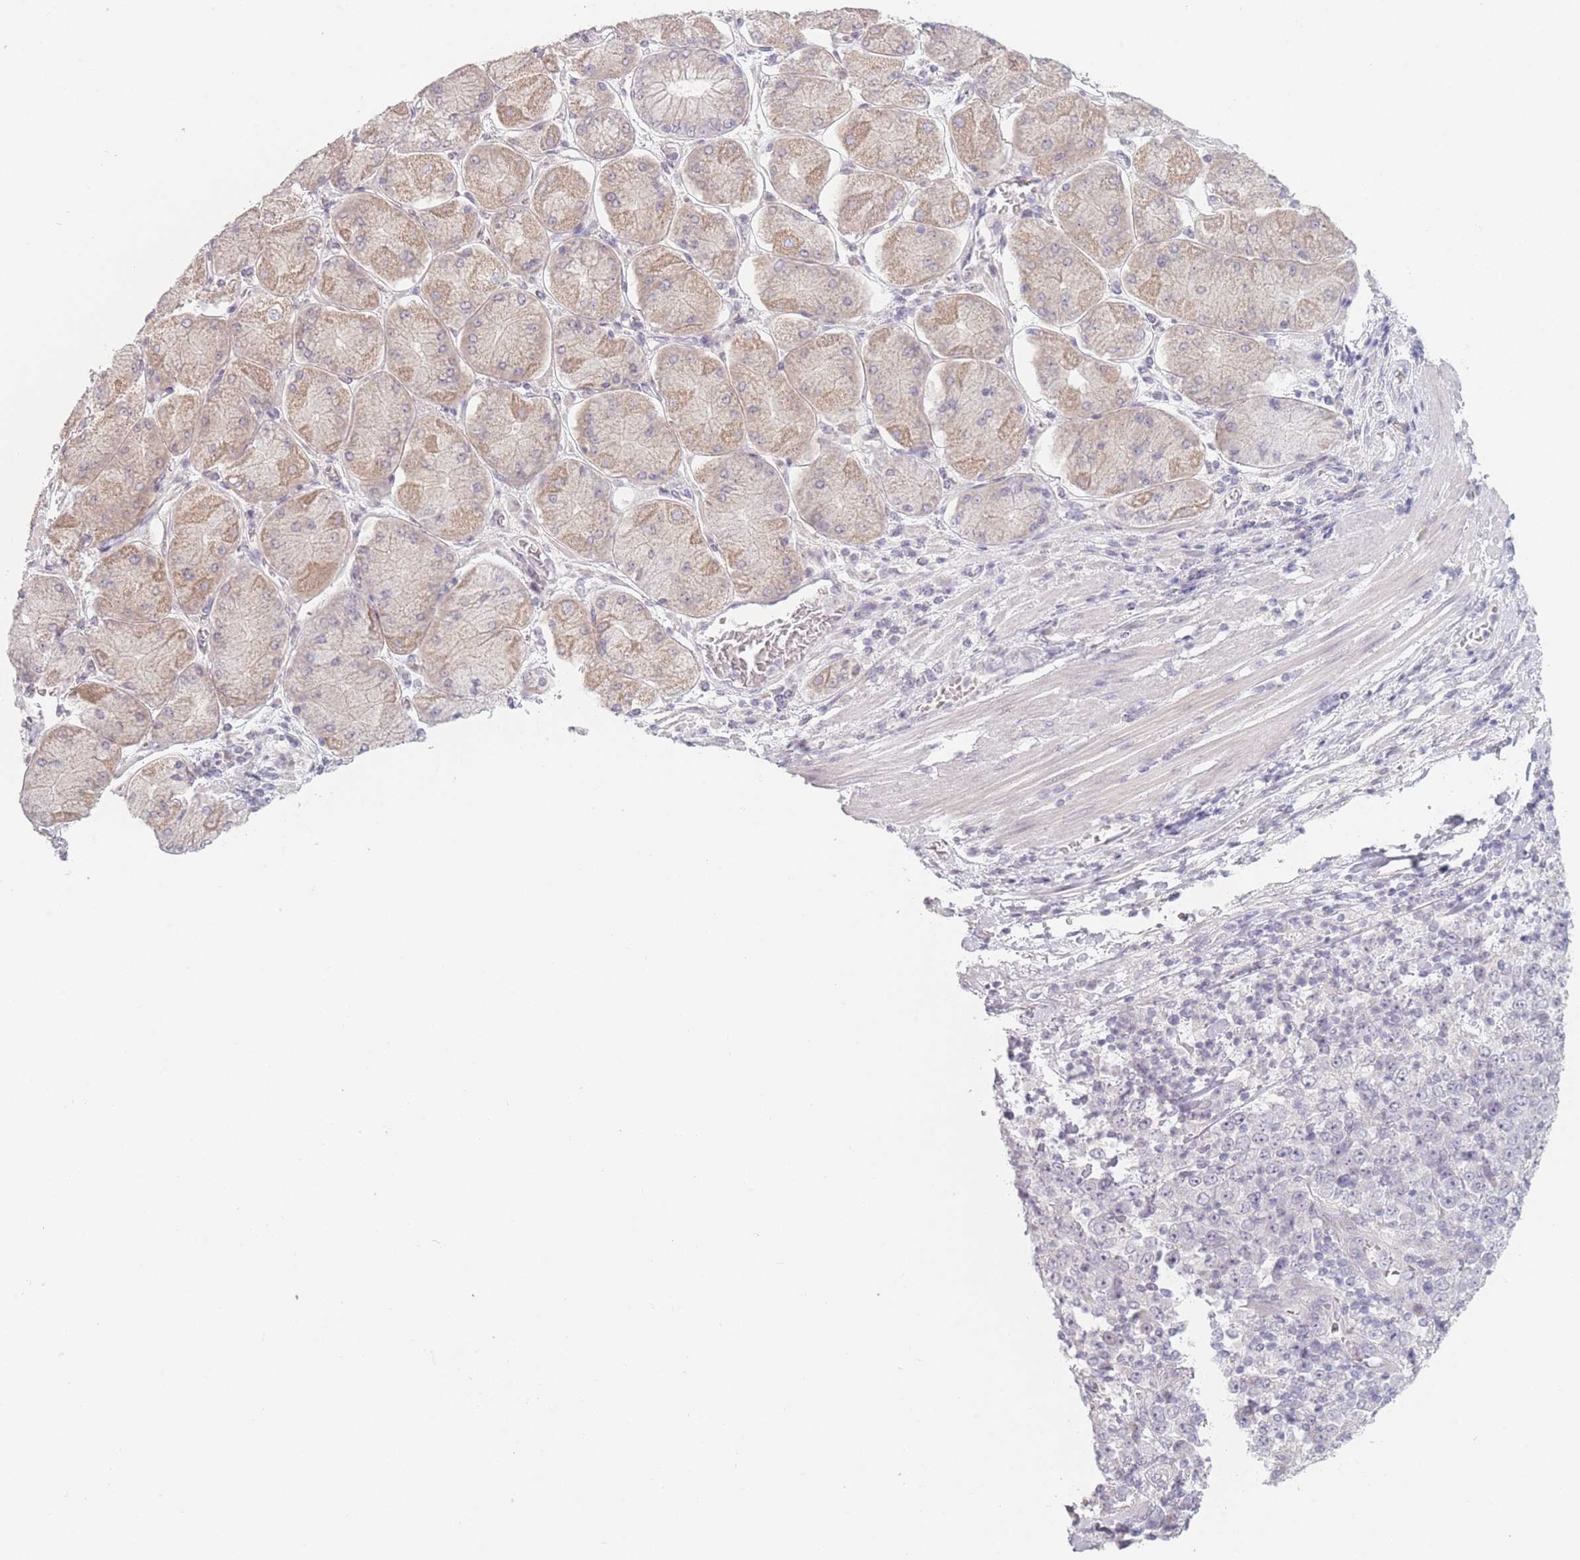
{"staining": {"intensity": "negative", "quantity": "none", "location": "none"}, "tissue": "stomach cancer", "cell_type": "Tumor cells", "image_type": "cancer", "snomed": [{"axis": "morphology", "description": "Normal tissue, NOS"}, {"axis": "morphology", "description": "Adenocarcinoma, NOS"}, {"axis": "topography", "description": "Stomach, upper"}, {"axis": "topography", "description": "Stomach"}], "caption": "Immunohistochemistry of adenocarcinoma (stomach) demonstrates no positivity in tumor cells. Brightfield microscopy of immunohistochemistry (IHC) stained with DAB (3,3'-diaminobenzidine) (brown) and hematoxylin (blue), captured at high magnification.", "gene": "RASL10B", "patient": {"sex": "male", "age": 59}}